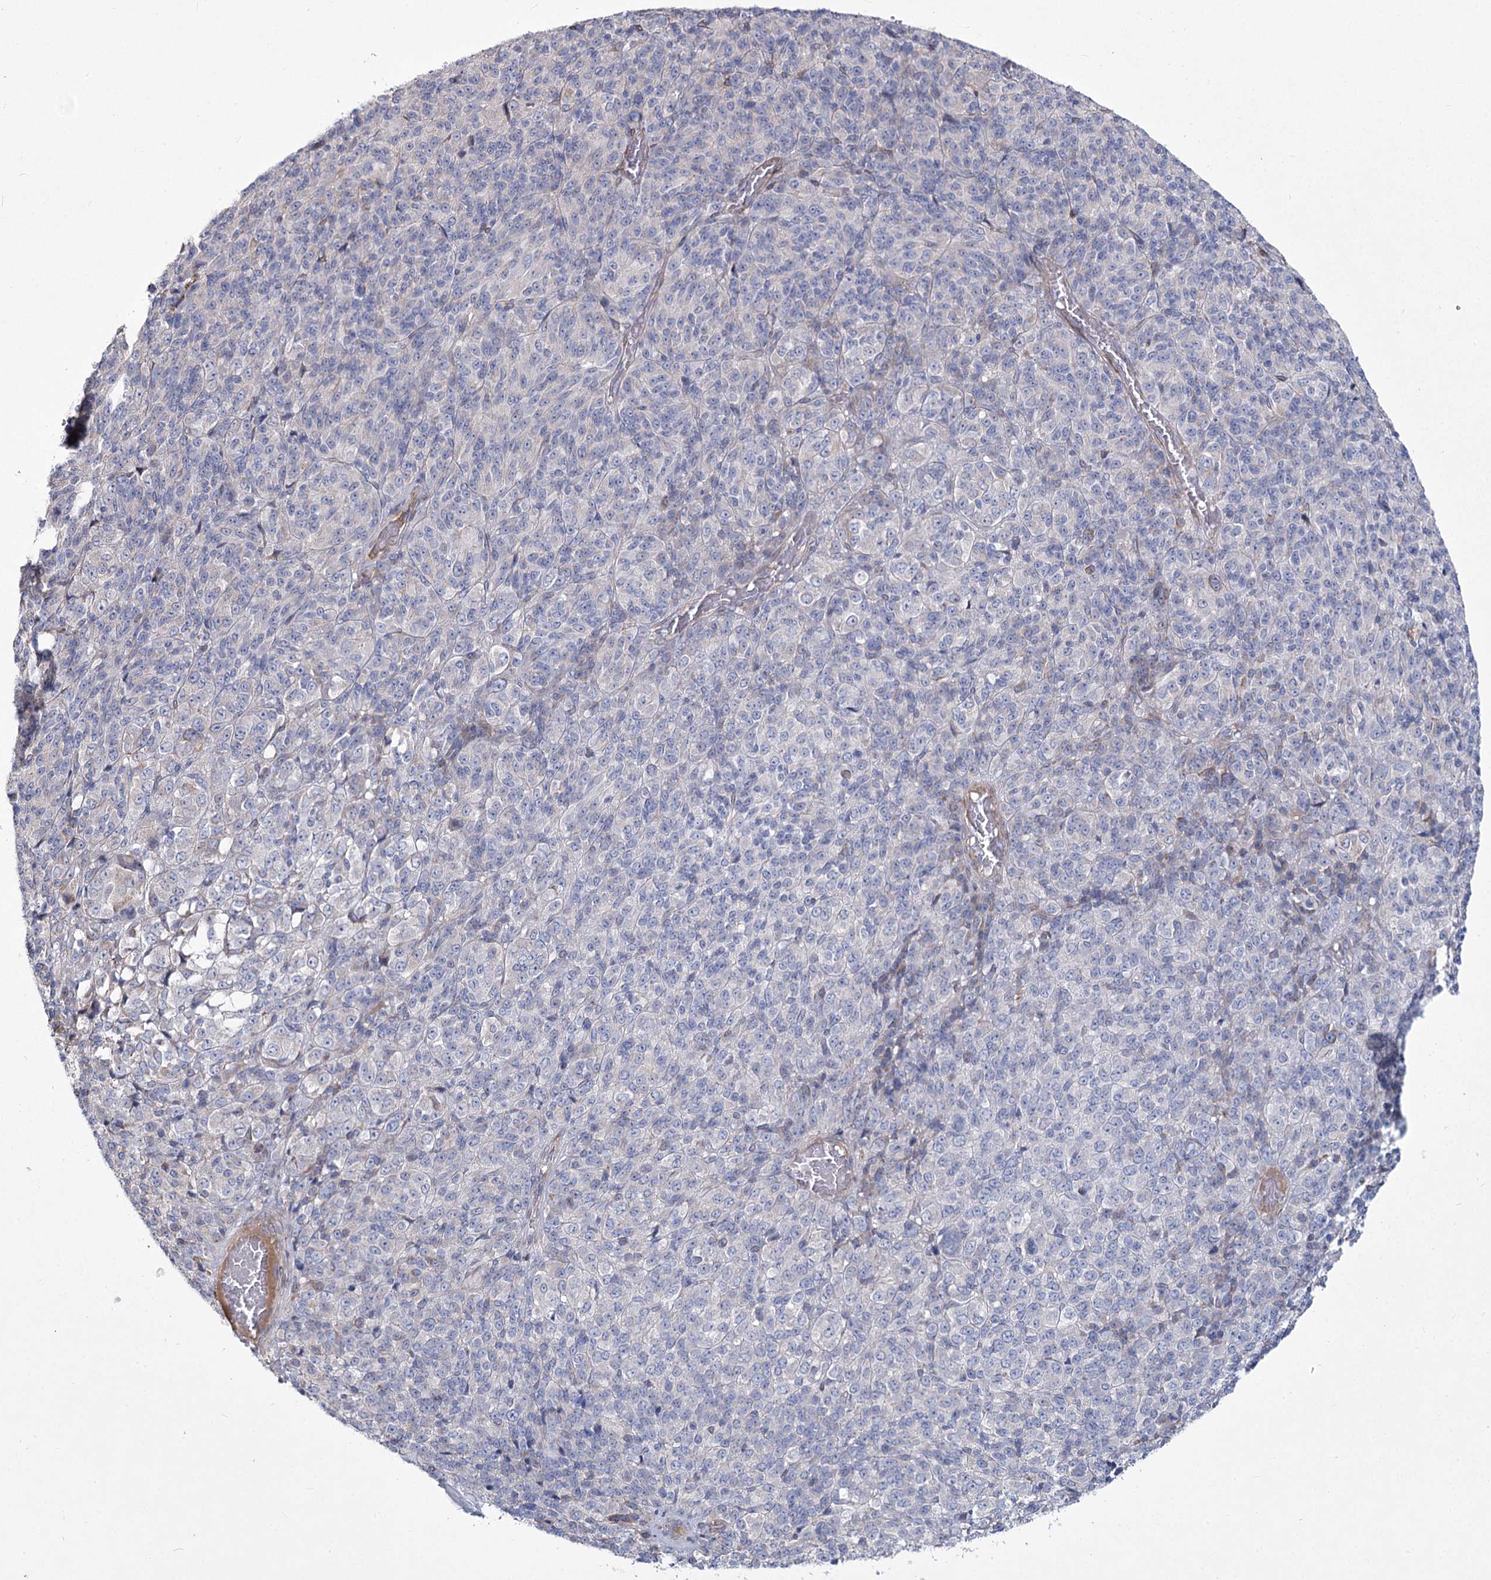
{"staining": {"intensity": "negative", "quantity": "none", "location": "none"}, "tissue": "melanoma", "cell_type": "Tumor cells", "image_type": "cancer", "snomed": [{"axis": "morphology", "description": "Malignant melanoma, Metastatic site"}, {"axis": "topography", "description": "Brain"}], "caption": "This image is of melanoma stained with immunohistochemistry (IHC) to label a protein in brown with the nuclei are counter-stained blue. There is no positivity in tumor cells.", "gene": "ME3", "patient": {"sex": "female", "age": 56}}